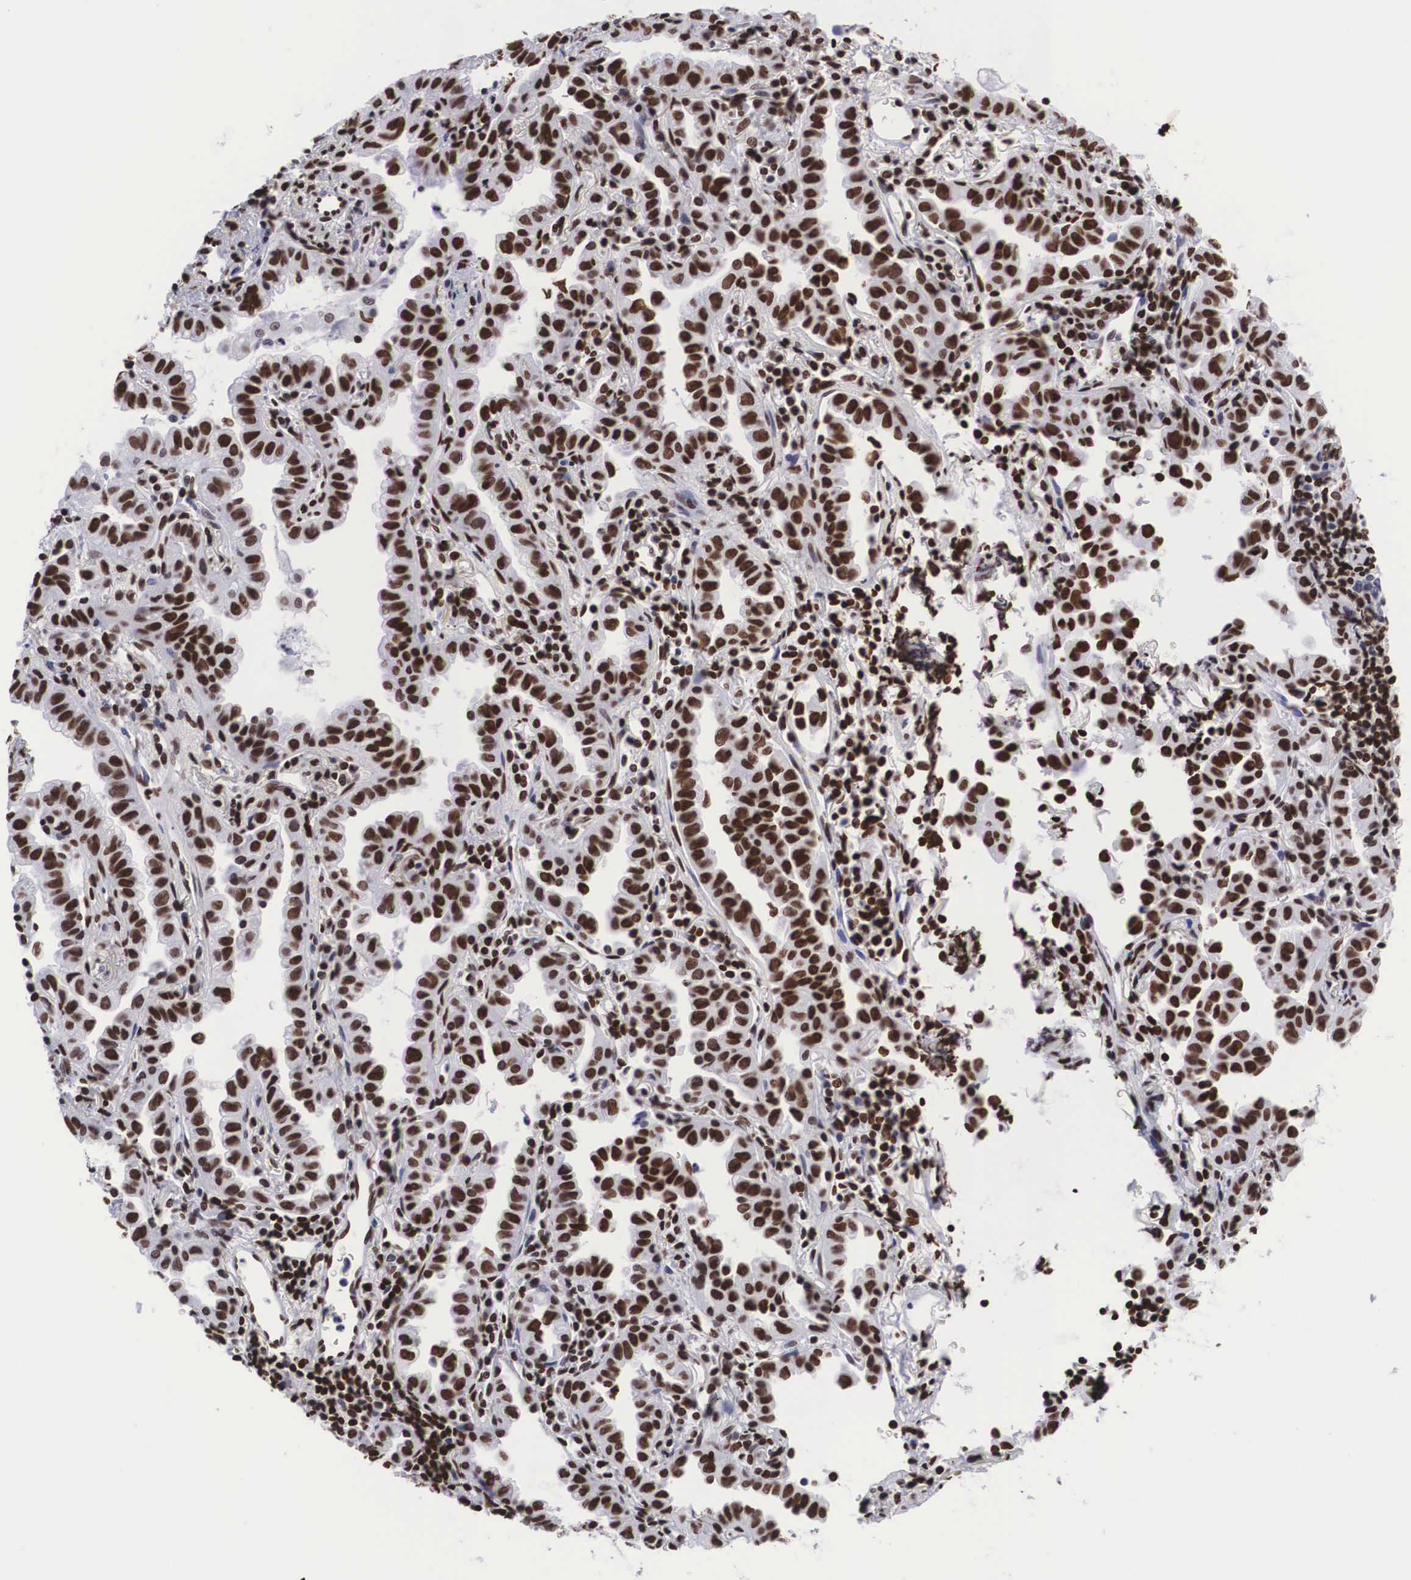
{"staining": {"intensity": "strong", "quantity": ">75%", "location": "nuclear"}, "tissue": "lung cancer", "cell_type": "Tumor cells", "image_type": "cancer", "snomed": [{"axis": "morphology", "description": "Adenocarcinoma, NOS"}, {"axis": "topography", "description": "Lung"}], "caption": "Human lung cancer (adenocarcinoma) stained with a brown dye demonstrates strong nuclear positive expression in approximately >75% of tumor cells.", "gene": "MECP2", "patient": {"sex": "female", "age": 50}}